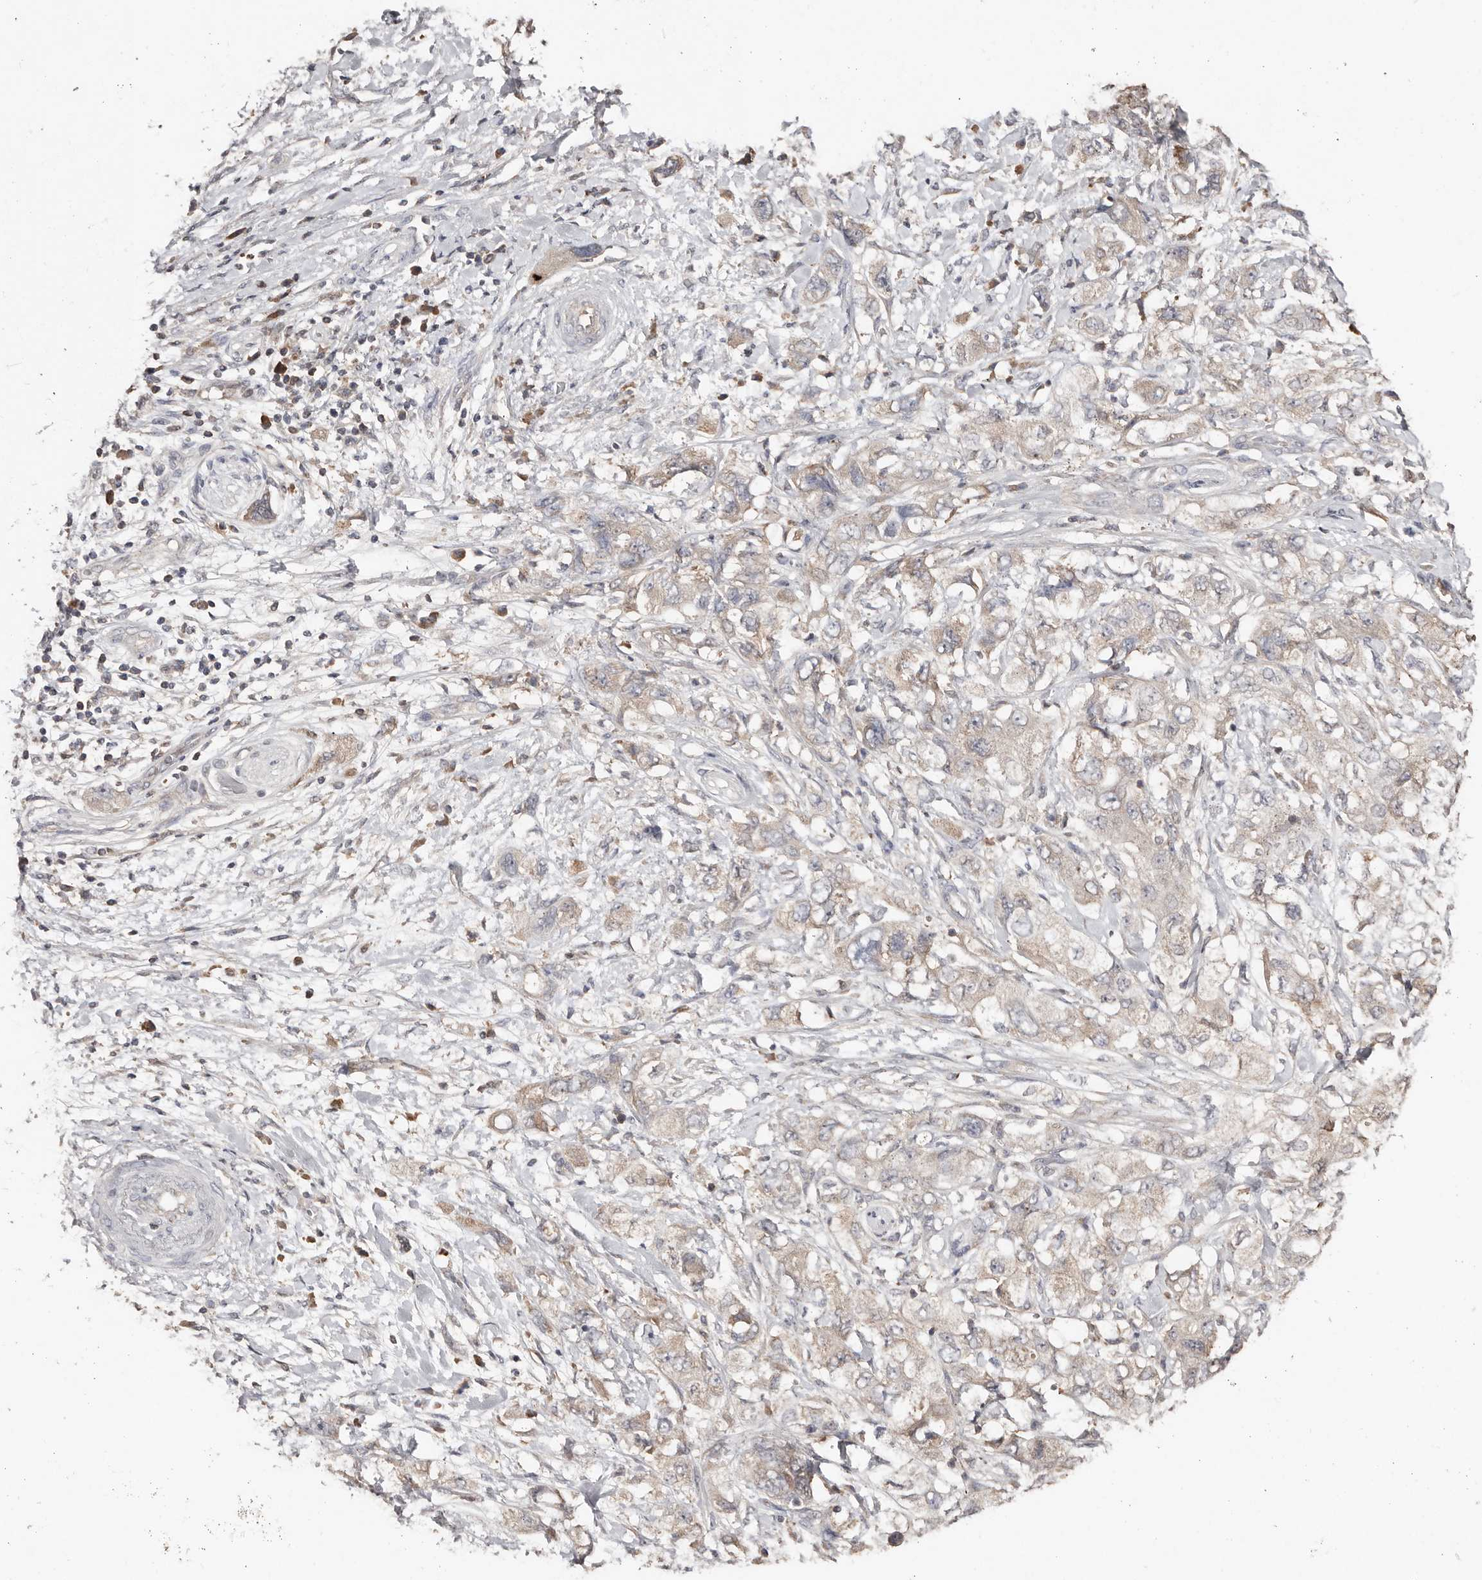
{"staining": {"intensity": "weak", "quantity": "<25%", "location": "cytoplasmic/membranous"}, "tissue": "pancreatic cancer", "cell_type": "Tumor cells", "image_type": "cancer", "snomed": [{"axis": "morphology", "description": "Adenocarcinoma, NOS"}, {"axis": "topography", "description": "Pancreas"}], "caption": "DAB (3,3'-diaminobenzidine) immunohistochemical staining of adenocarcinoma (pancreatic) reveals no significant expression in tumor cells.", "gene": "SLC39A2", "patient": {"sex": "female", "age": 73}}